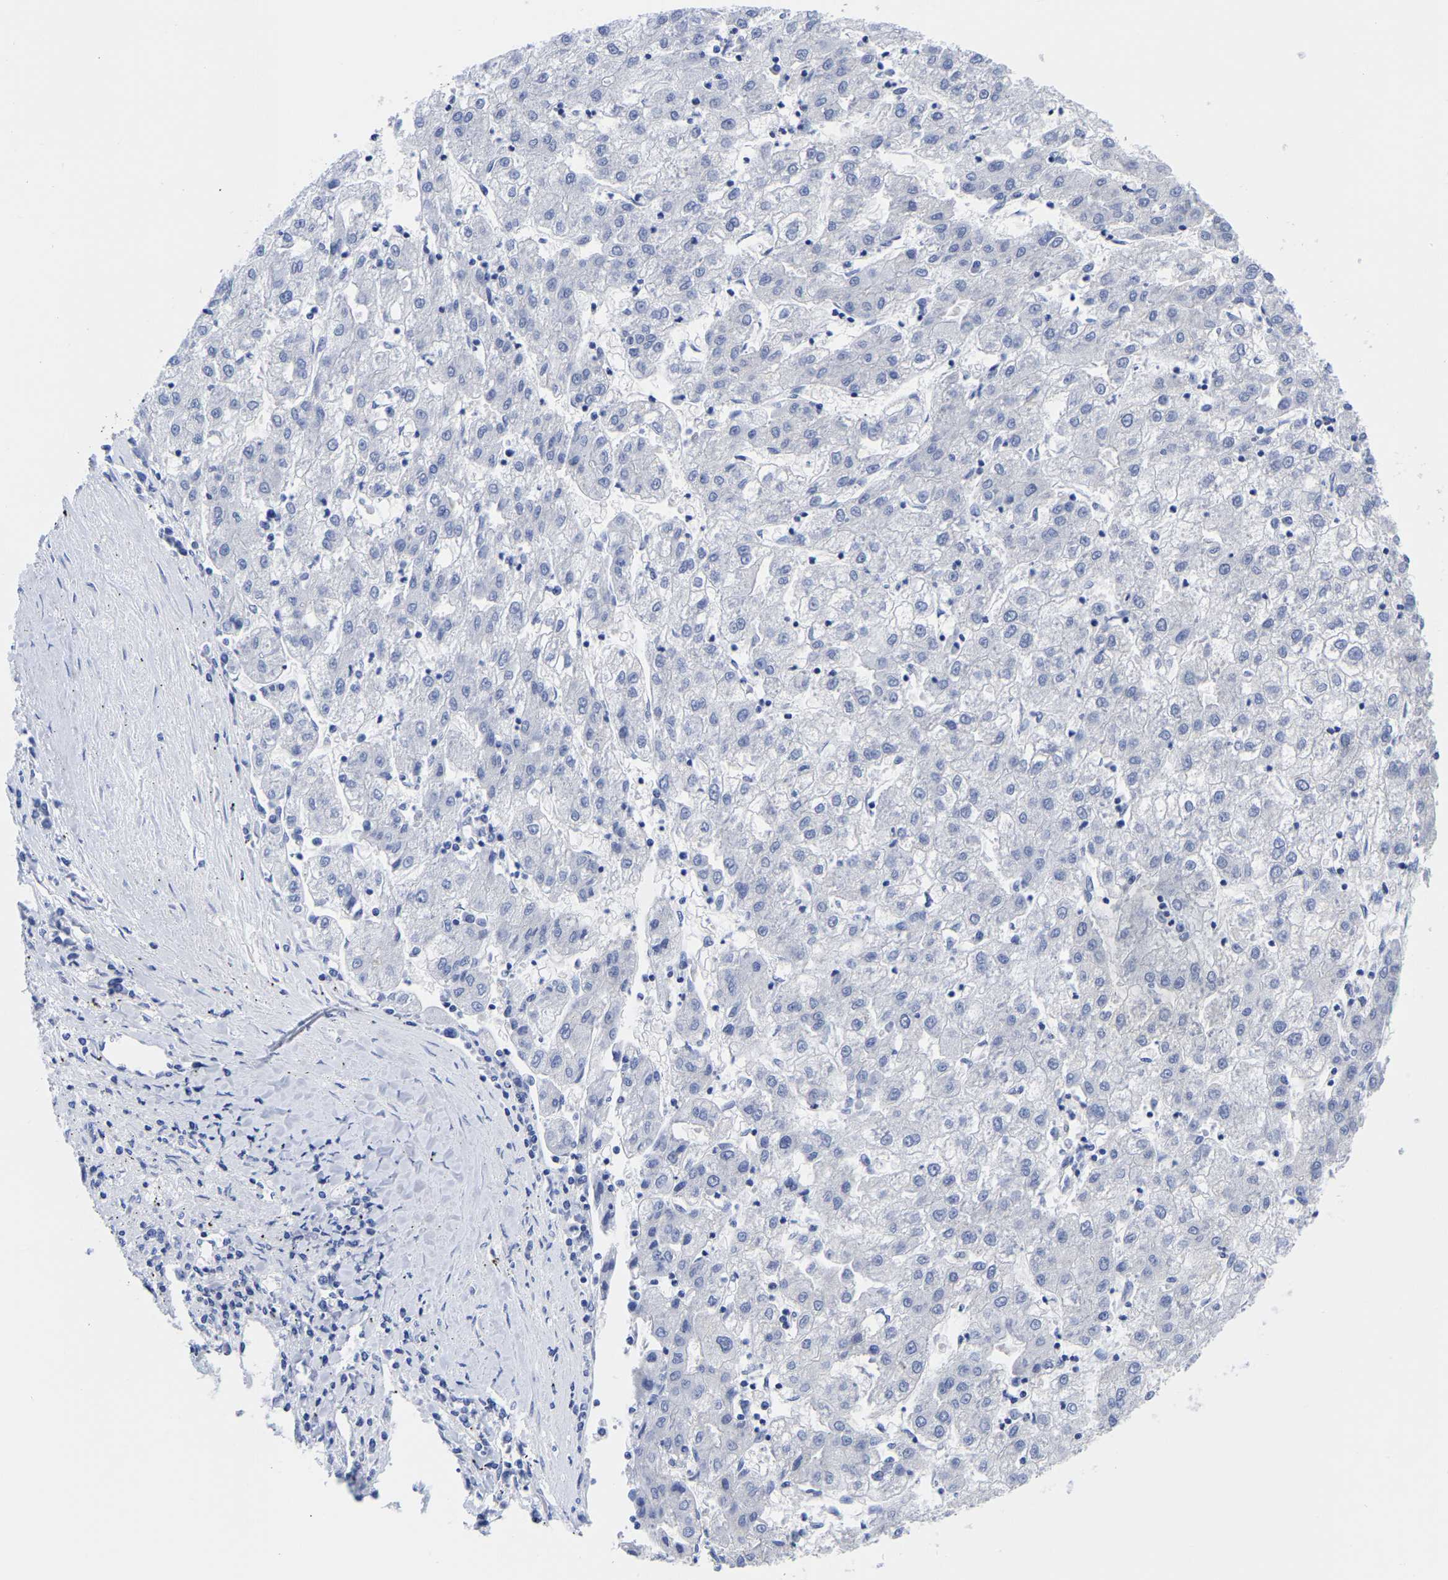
{"staining": {"intensity": "negative", "quantity": "none", "location": "none"}, "tissue": "liver cancer", "cell_type": "Tumor cells", "image_type": "cancer", "snomed": [{"axis": "morphology", "description": "Carcinoma, Hepatocellular, NOS"}, {"axis": "topography", "description": "Liver"}], "caption": "Immunohistochemical staining of human liver hepatocellular carcinoma shows no significant expression in tumor cells.", "gene": "CFAP298", "patient": {"sex": "male", "age": 72}}